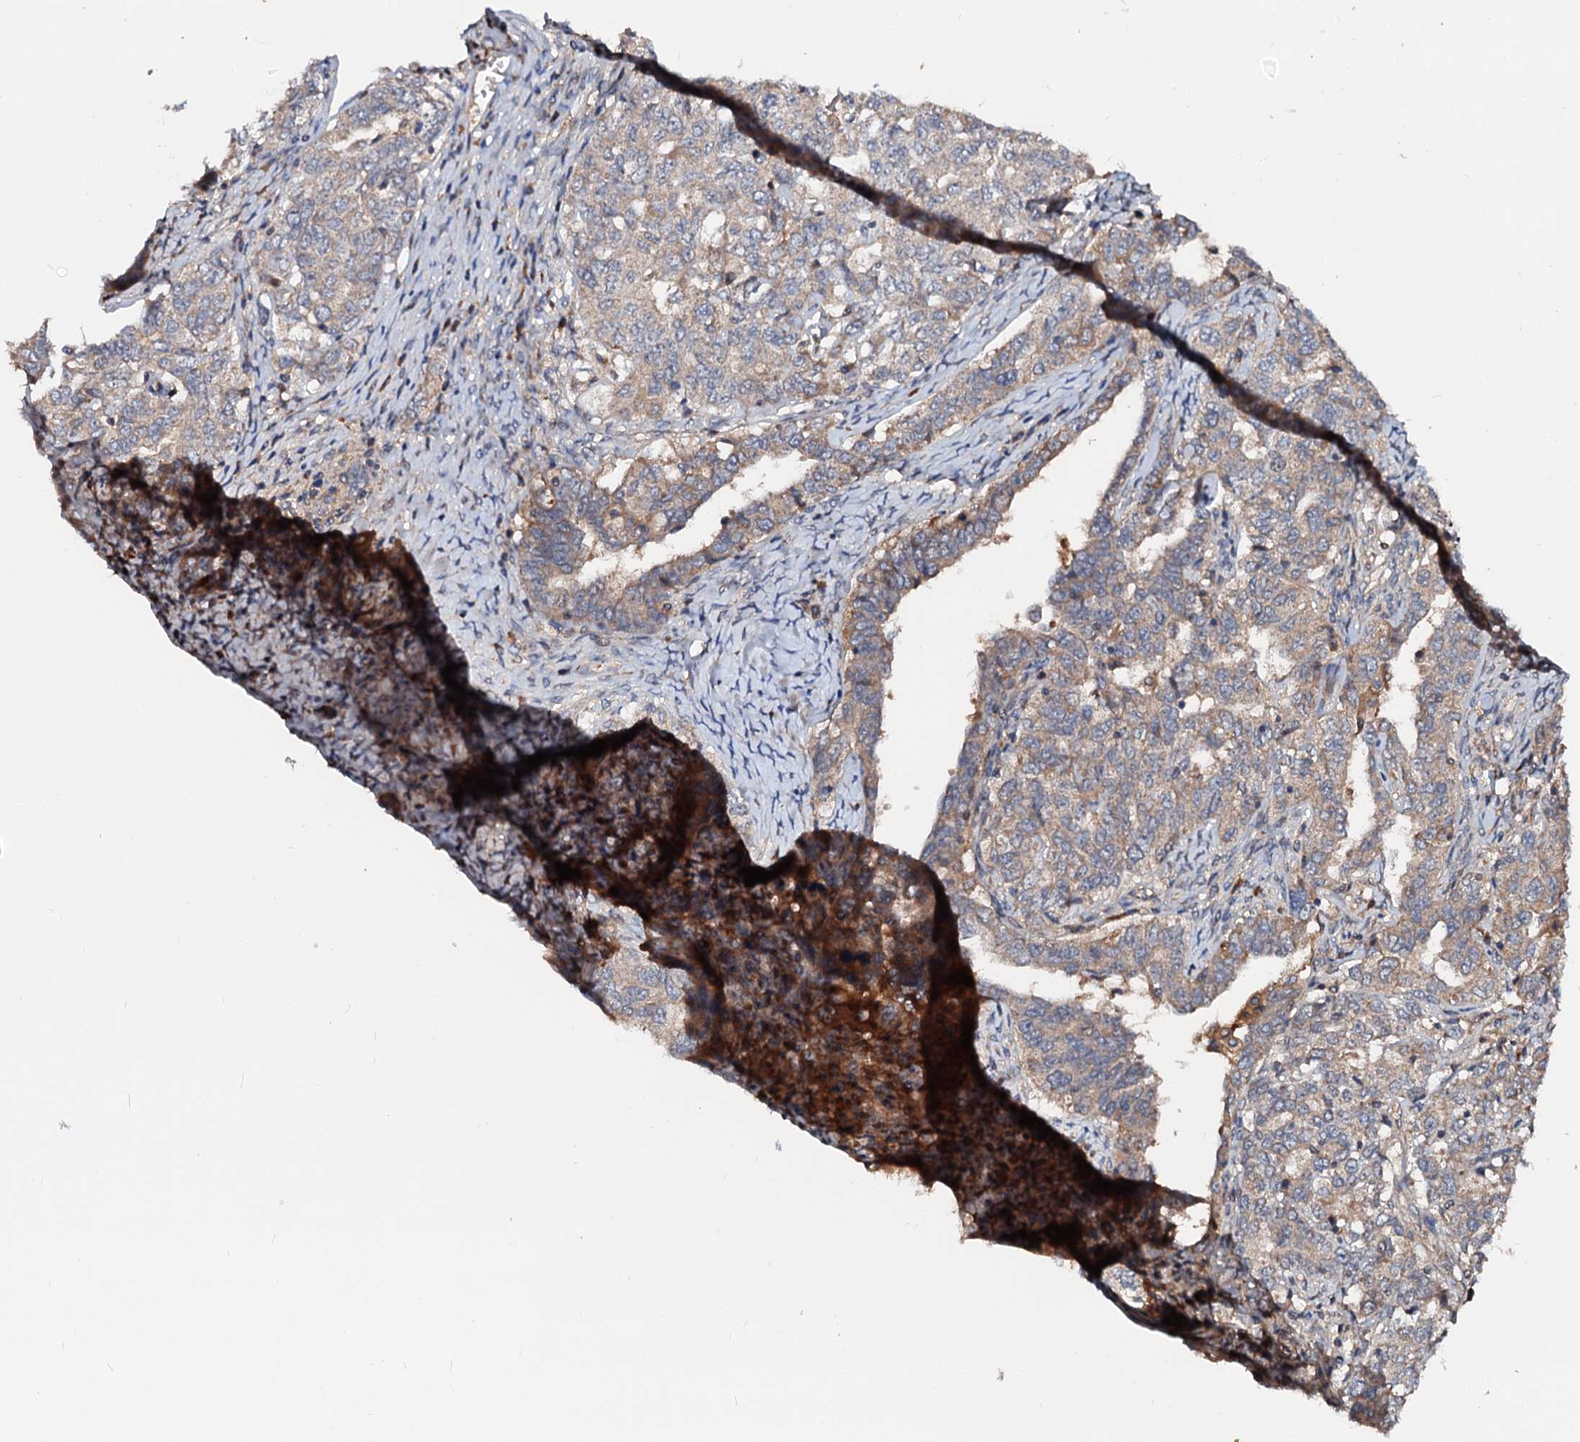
{"staining": {"intensity": "weak", "quantity": ">75%", "location": "cytoplasmic/membranous"}, "tissue": "ovarian cancer", "cell_type": "Tumor cells", "image_type": "cancer", "snomed": [{"axis": "morphology", "description": "Carcinoma, endometroid"}, {"axis": "topography", "description": "Ovary"}], "caption": "Weak cytoplasmic/membranous staining for a protein is present in about >75% of tumor cells of ovarian cancer using immunohistochemistry.", "gene": "EXTL1", "patient": {"sex": "female", "age": 62}}